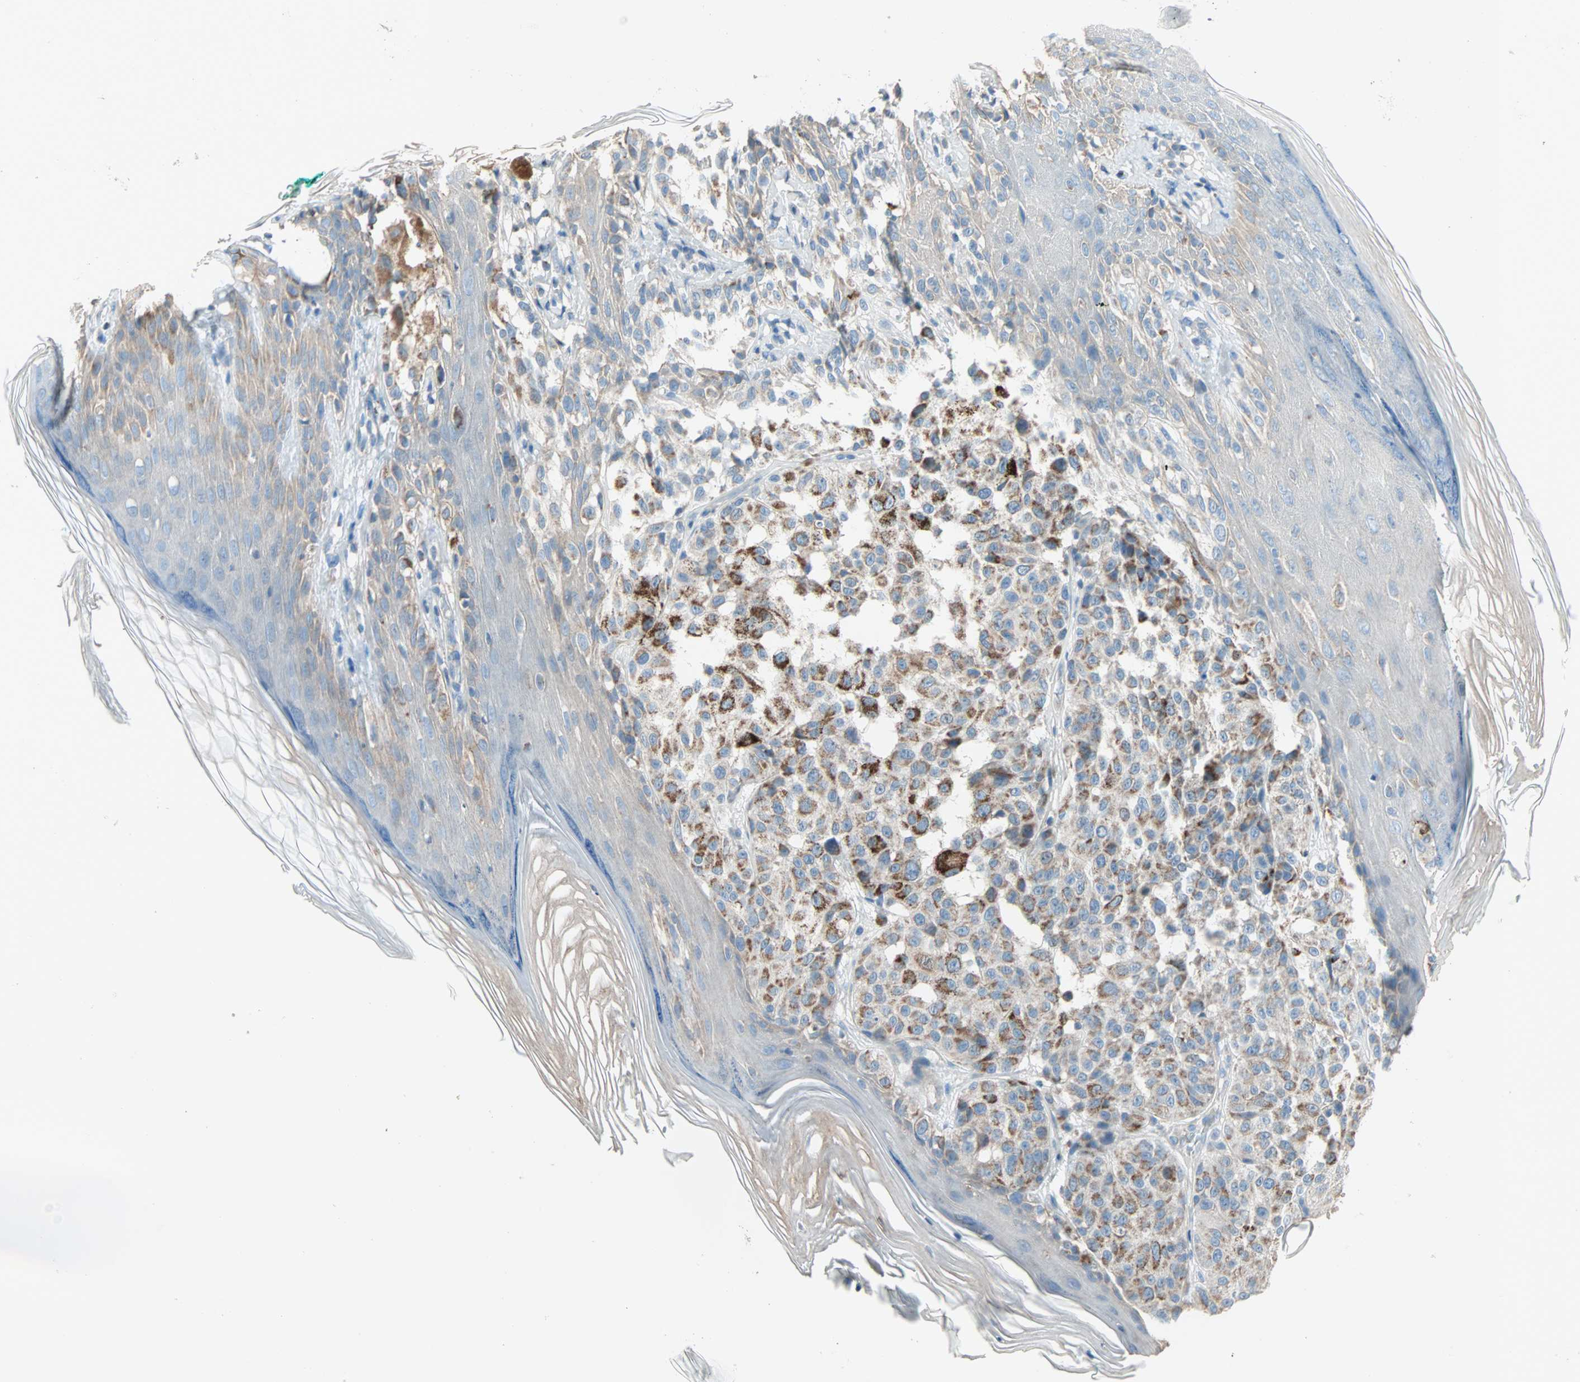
{"staining": {"intensity": "moderate", "quantity": "25%-75%", "location": "cytoplasmic/membranous"}, "tissue": "melanoma", "cell_type": "Tumor cells", "image_type": "cancer", "snomed": [{"axis": "morphology", "description": "Malignant melanoma, NOS"}, {"axis": "topography", "description": "Skin"}], "caption": "Immunohistochemical staining of human malignant melanoma reveals medium levels of moderate cytoplasmic/membranous expression in approximately 25%-75% of tumor cells. The protein is stained brown, and the nuclei are stained in blue (DAB (3,3'-diaminobenzidine) IHC with brightfield microscopy, high magnification).", "gene": "ACVRL1", "patient": {"sex": "female", "age": 46}}